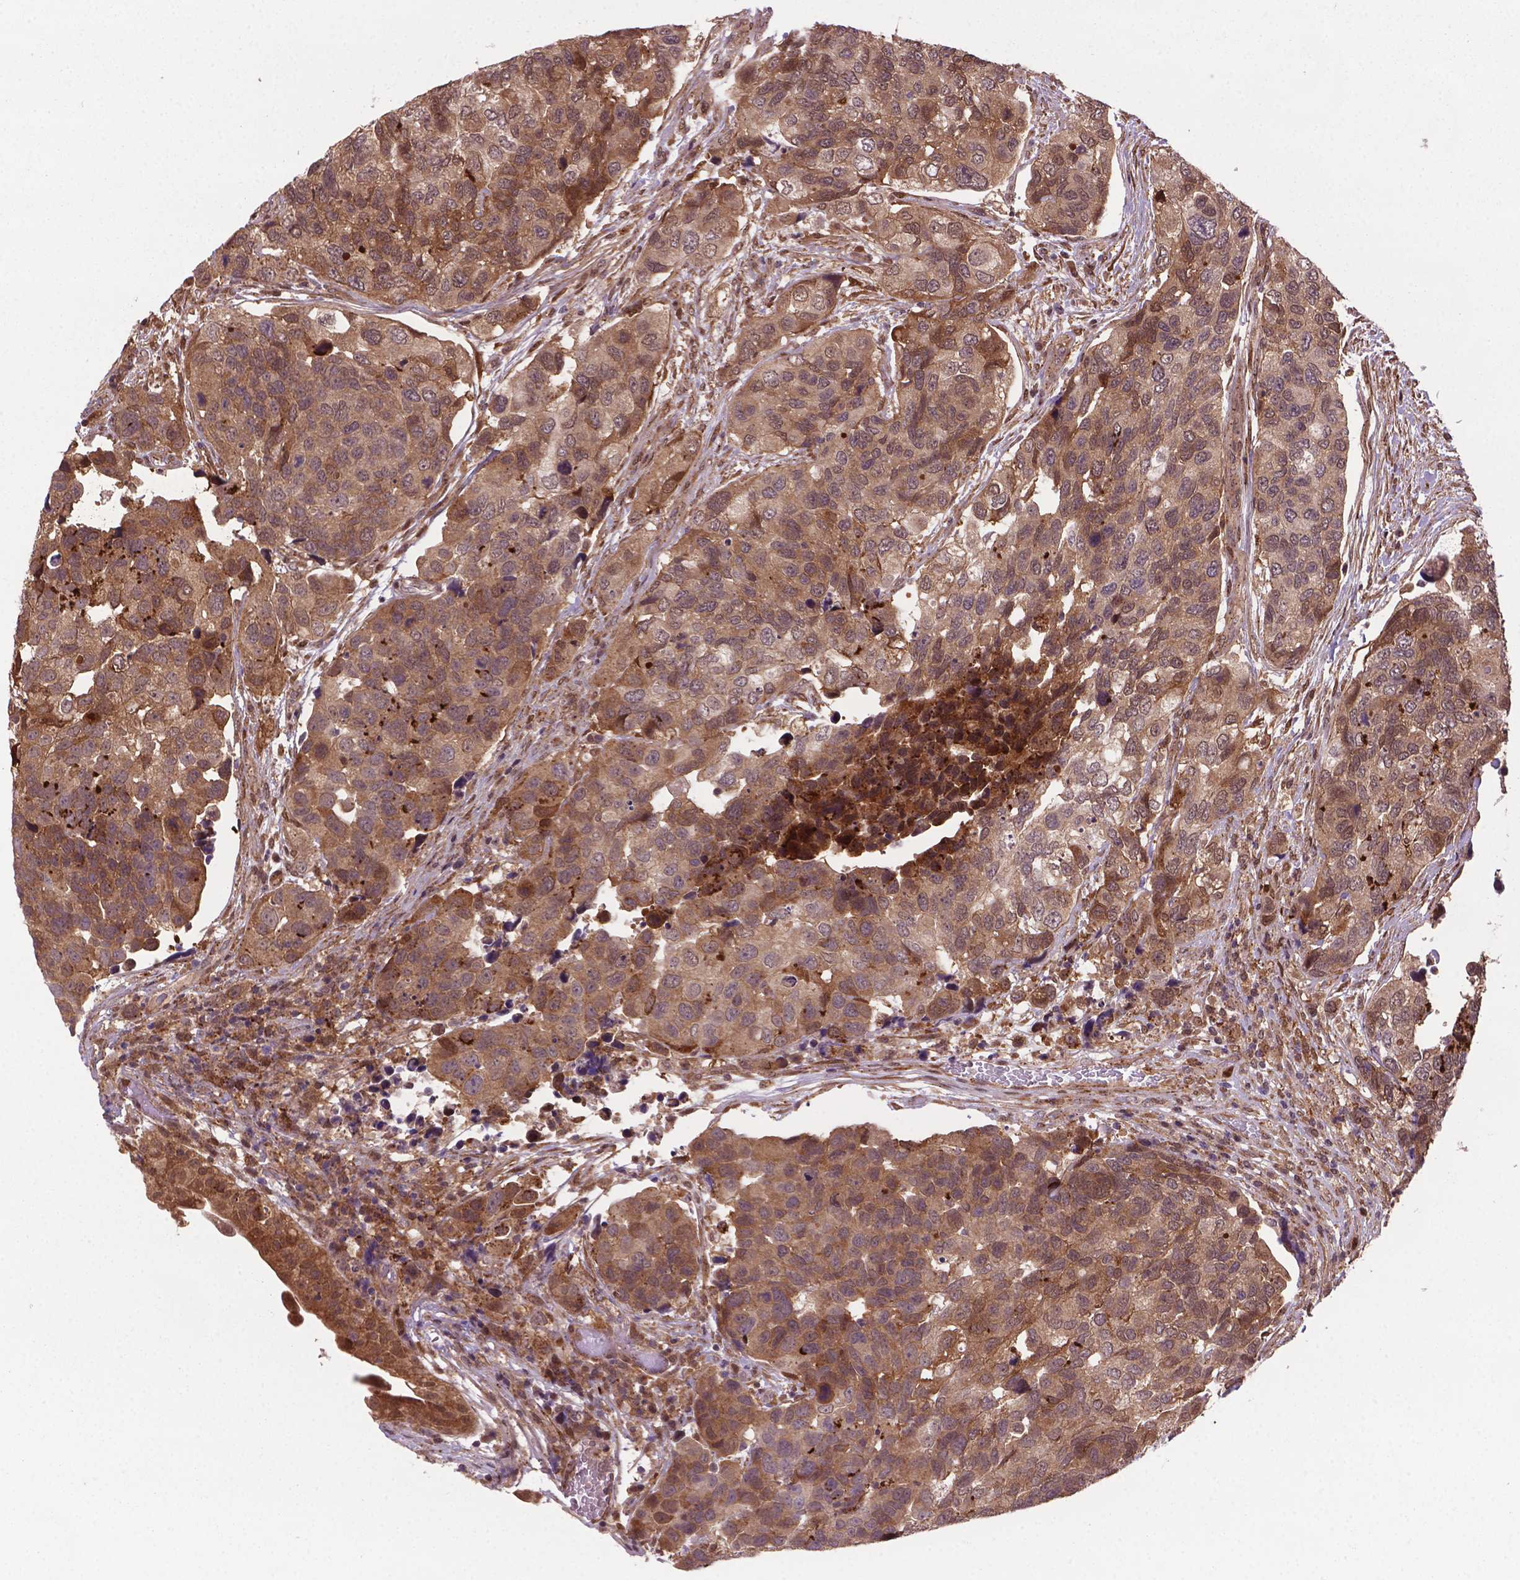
{"staining": {"intensity": "moderate", "quantity": ">75%", "location": "cytoplasmic/membranous,nuclear"}, "tissue": "urothelial cancer", "cell_type": "Tumor cells", "image_type": "cancer", "snomed": [{"axis": "morphology", "description": "Urothelial carcinoma, High grade"}, {"axis": "topography", "description": "Urinary bladder"}], "caption": "A medium amount of moderate cytoplasmic/membranous and nuclear expression is present in approximately >75% of tumor cells in high-grade urothelial carcinoma tissue. Nuclei are stained in blue.", "gene": "PLIN3", "patient": {"sex": "male", "age": 60}}